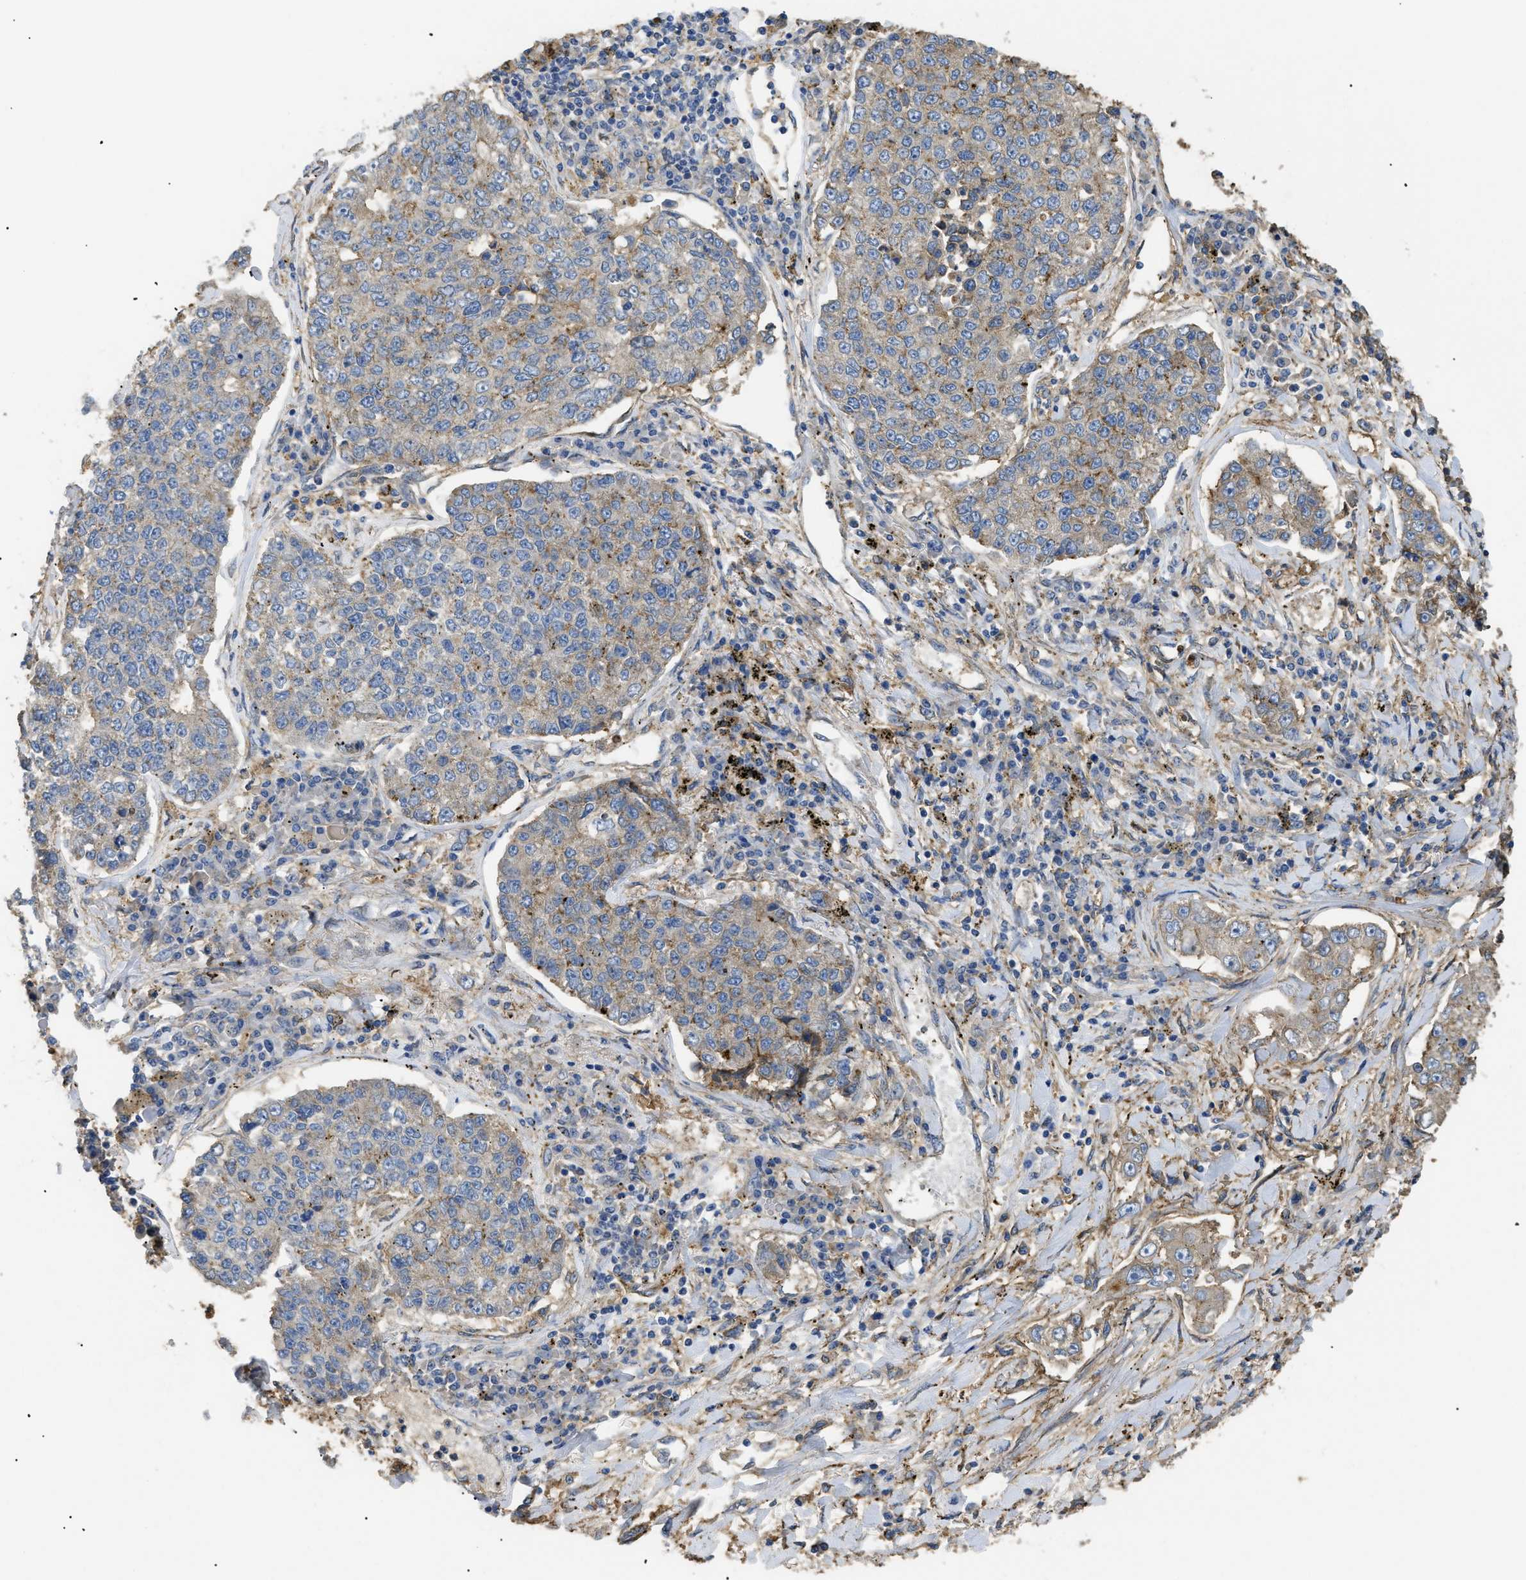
{"staining": {"intensity": "weak", "quantity": "25%-75%", "location": "cytoplasmic/membranous"}, "tissue": "lung cancer", "cell_type": "Tumor cells", "image_type": "cancer", "snomed": [{"axis": "morphology", "description": "Adenocarcinoma, NOS"}, {"axis": "topography", "description": "Lung"}], "caption": "This micrograph demonstrates IHC staining of lung cancer, with low weak cytoplasmic/membranous positivity in about 25%-75% of tumor cells.", "gene": "ANXA4", "patient": {"sex": "male", "age": 49}}